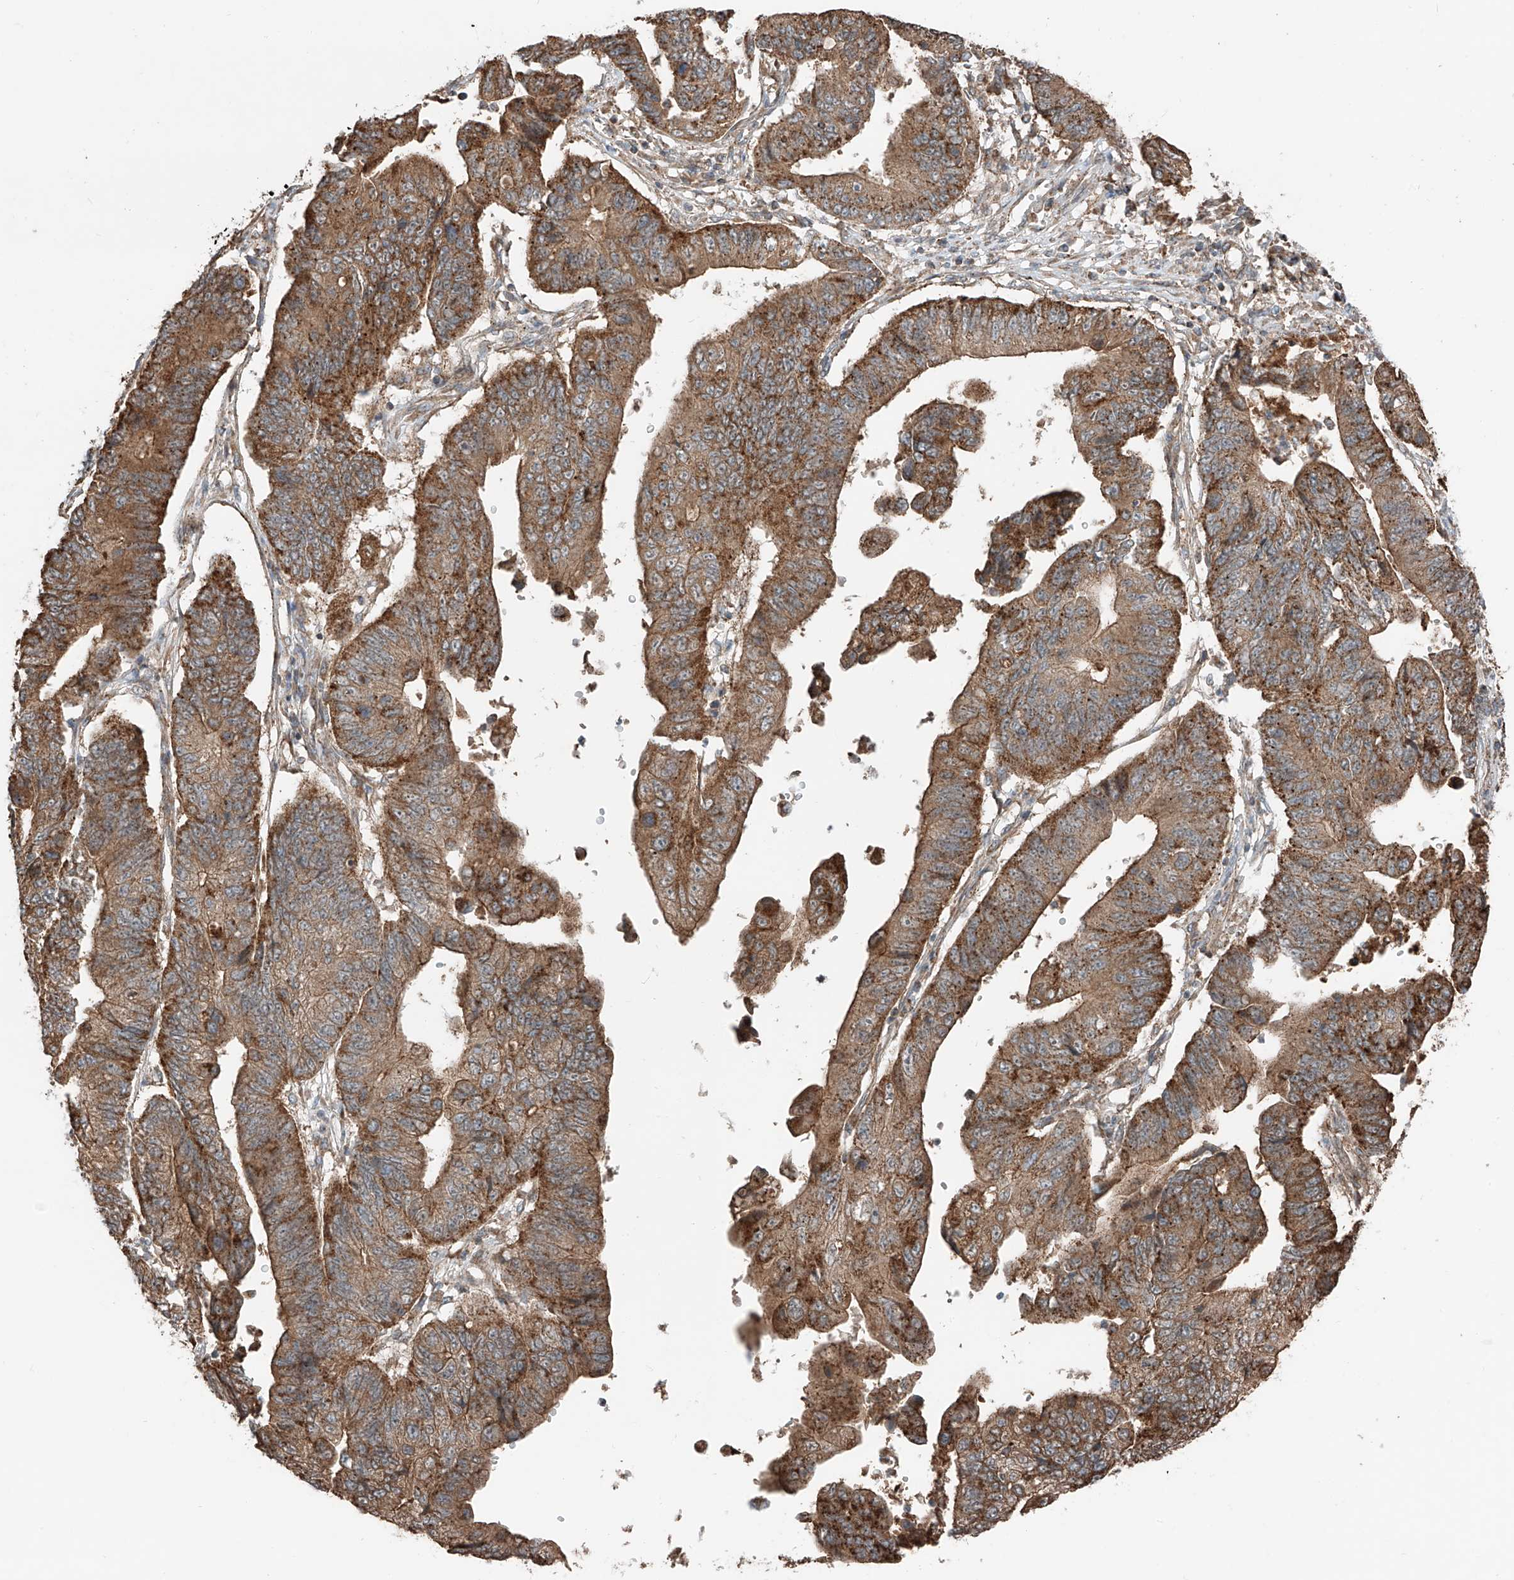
{"staining": {"intensity": "strong", "quantity": ">75%", "location": "cytoplasmic/membranous"}, "tissue": "stomach cancer", "cell_type": "Tumor cells", "image_type": "cancer", "snomed": [{"axis": "morphology", "description": "Adenocarcinoma, NOS"}, {"axis": "topography", "description": "Stomach"}], "caption": "A brown stain labels strong cytoplasmic/membranous positivity of a protein in human stomach adenocarcinoma tumor cells. The staining was performed using DAB (3,3'-diaminobenzidine), with brown indicating positive protein expression. Nuclei are stained blue with hematoxylin.", "gene": "CEP162", "patient": {"sex": "male", "age": 59}}